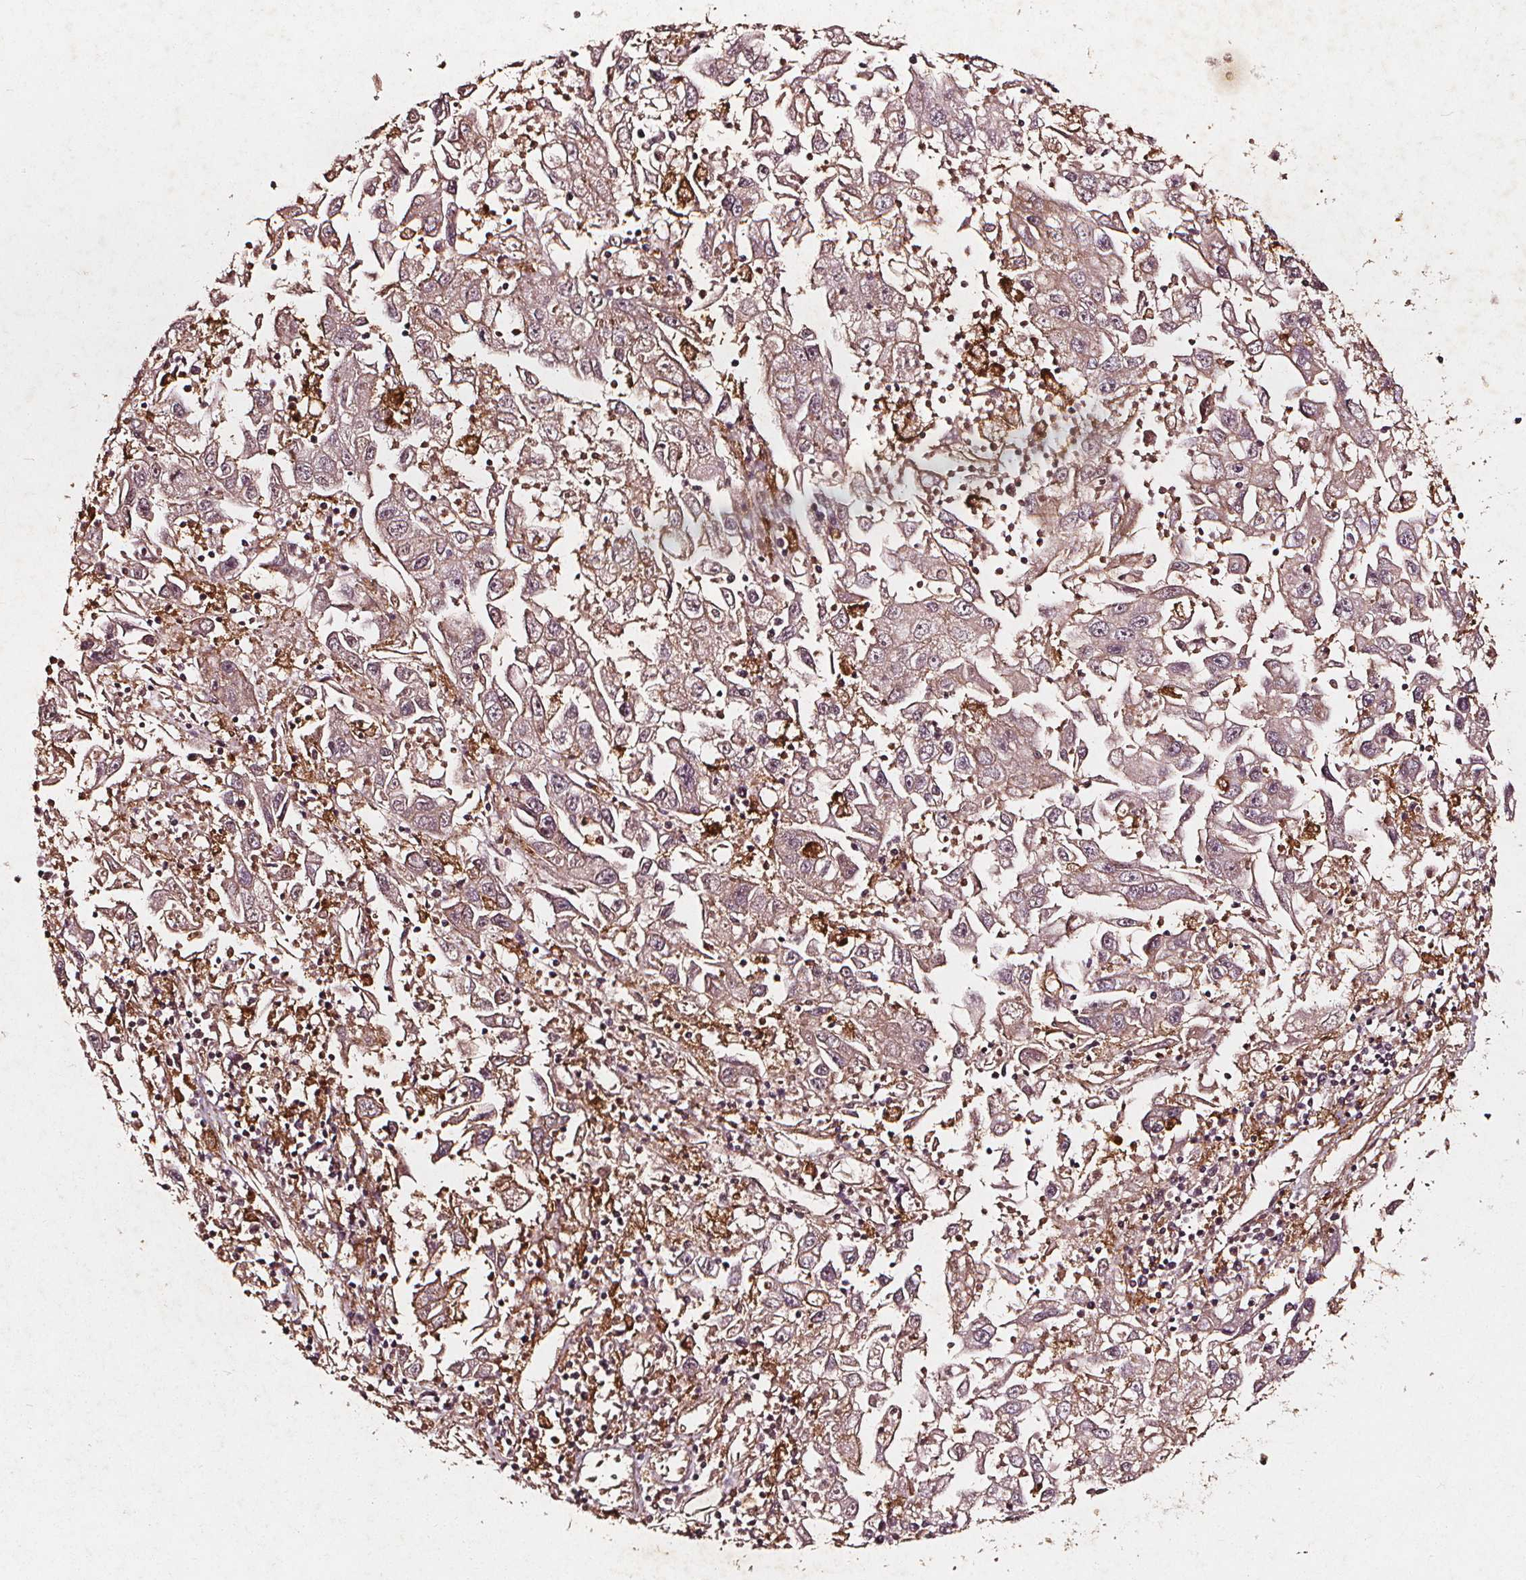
{"staining": {"intensity": "weak", "quantity": "<25%", "location": "cytoplasmic/membranous"}, "tissue": "endometrial cancer", "cell_type": "Tumor cells", "image_type": "cancer", "snomed": [{"axis": "morphology", "description": "Adenocarcinoma, NOS"}, {"axis": "topography", "description": "Uterus"}], "caption": "IHC histopathology image of neoplastic tissue: human endometrial cancer (adenocarcinoma) stained with DAB exhibits no significant protein positivity in tumor cells.", "gene": "ABCA1", "patient": {"sex": "female", "age": 62}}